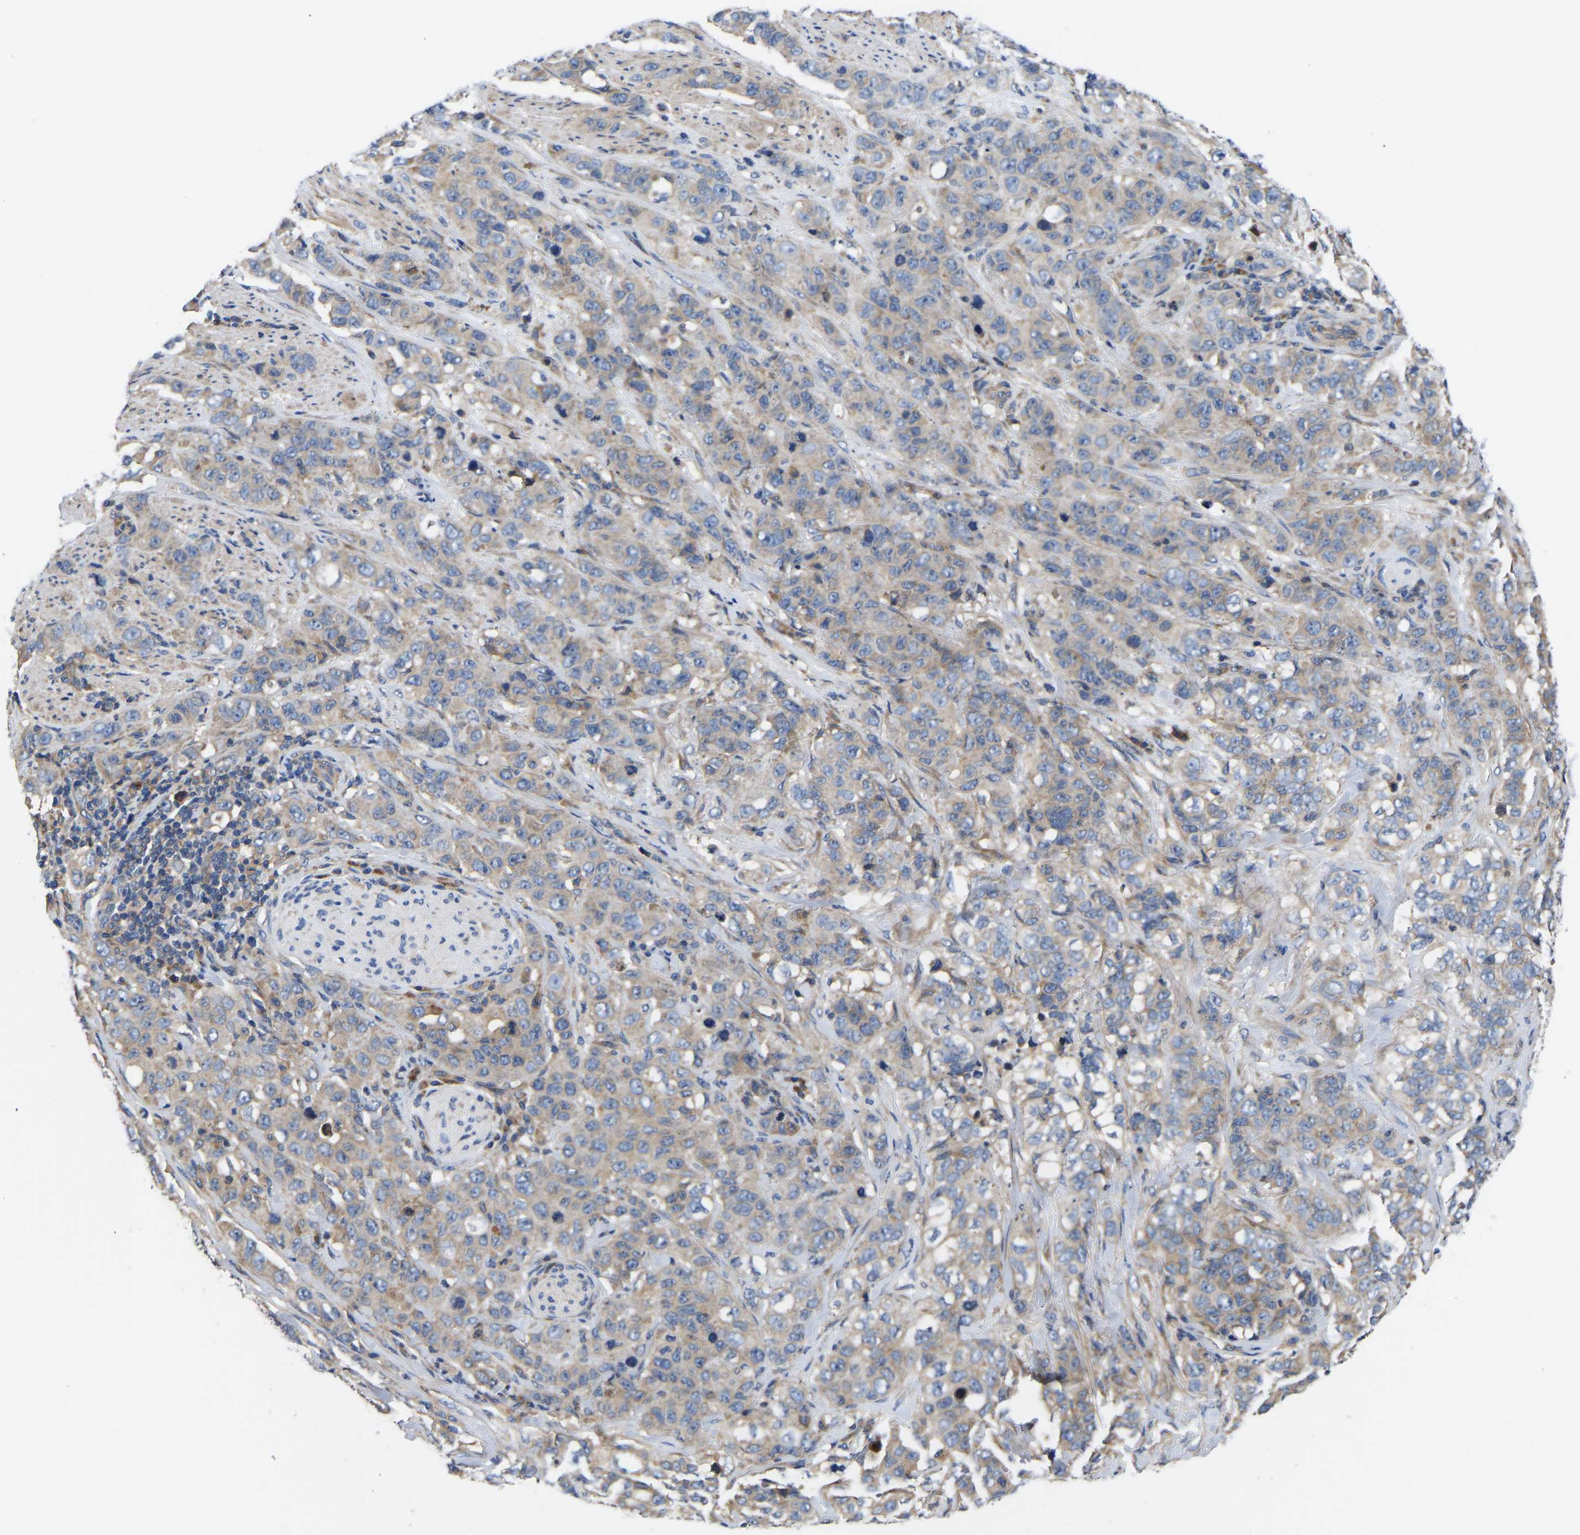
{"staining": {"intensity": "negative", "quantity": "none", "location": "none"}, "tissue": "stomach cancer", "cell_type": "Tumor cells", "image_type": "cancer", "snomed": [{"axis": "morphology", "description": "Adenocarcinoma, NOS"}, {"axis": "topography", "description": "Stomach"}], "caption": "Human adenocarcinoma (stomach) stained for a protein using IHC reveals no staining in tumor cells.", "gene": "AIMP2", "patient": {"sex": "male", "age": 48}}